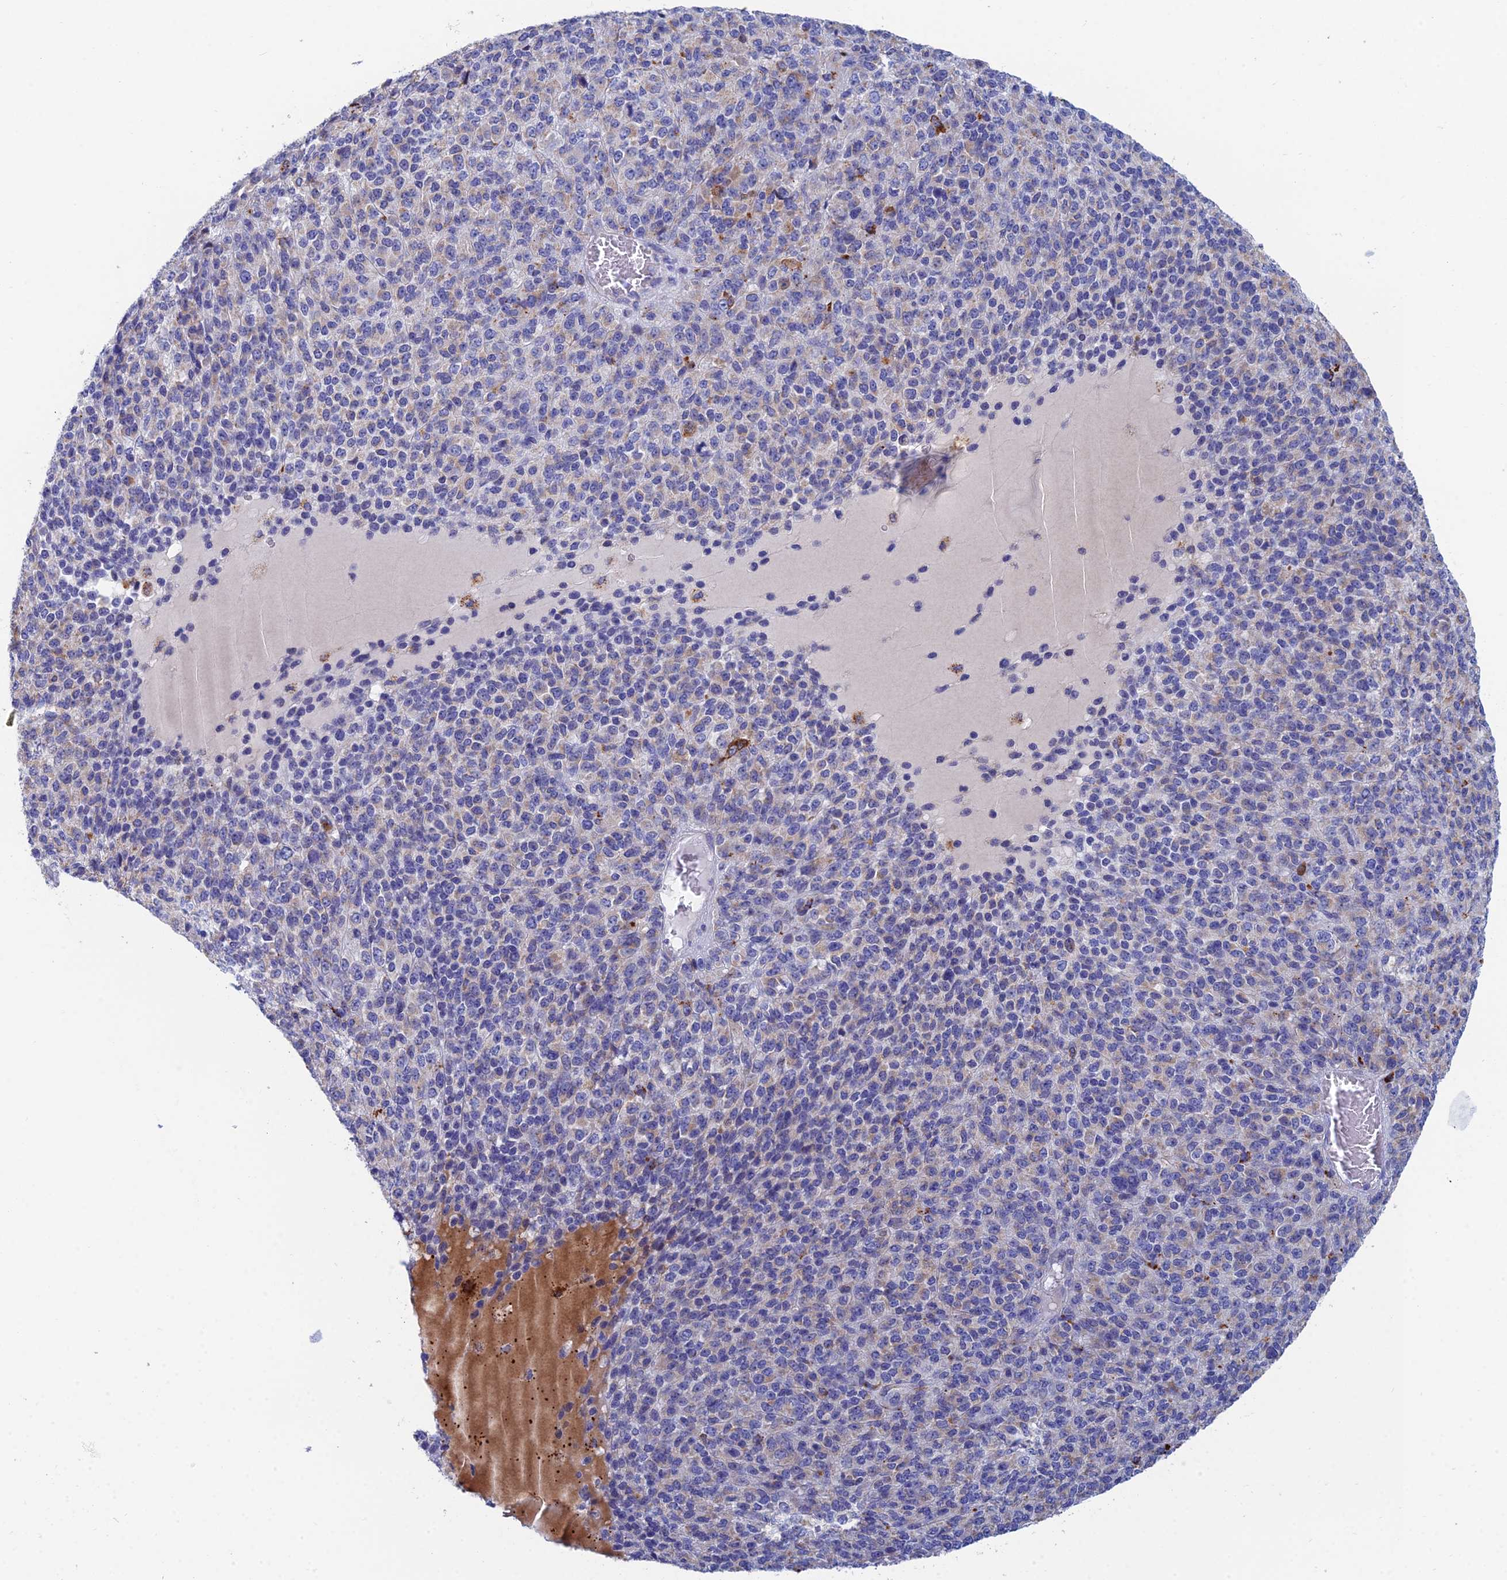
{"staining": {"intensity": "moderate", "quantity": "<25%", "location": "cytoplasmic/membranous"}, "tissue": "melanoma", "cell_type": "Tumor cells", "image_type": "cancer", "snomed": [{"axis": "morphology", "description": "Malignant melanoma, Metastatic site"}, {"axis": "topography", "description": "Brain"}], "caption": "Protein staining of malignant melanoma (metastatic site) tissue reveals moderate cytoplasmic/membranous expression in approximately <25% of tumor cells.", "gene": "CFAP210", "patient": {"sex": "female", "age": 56}}